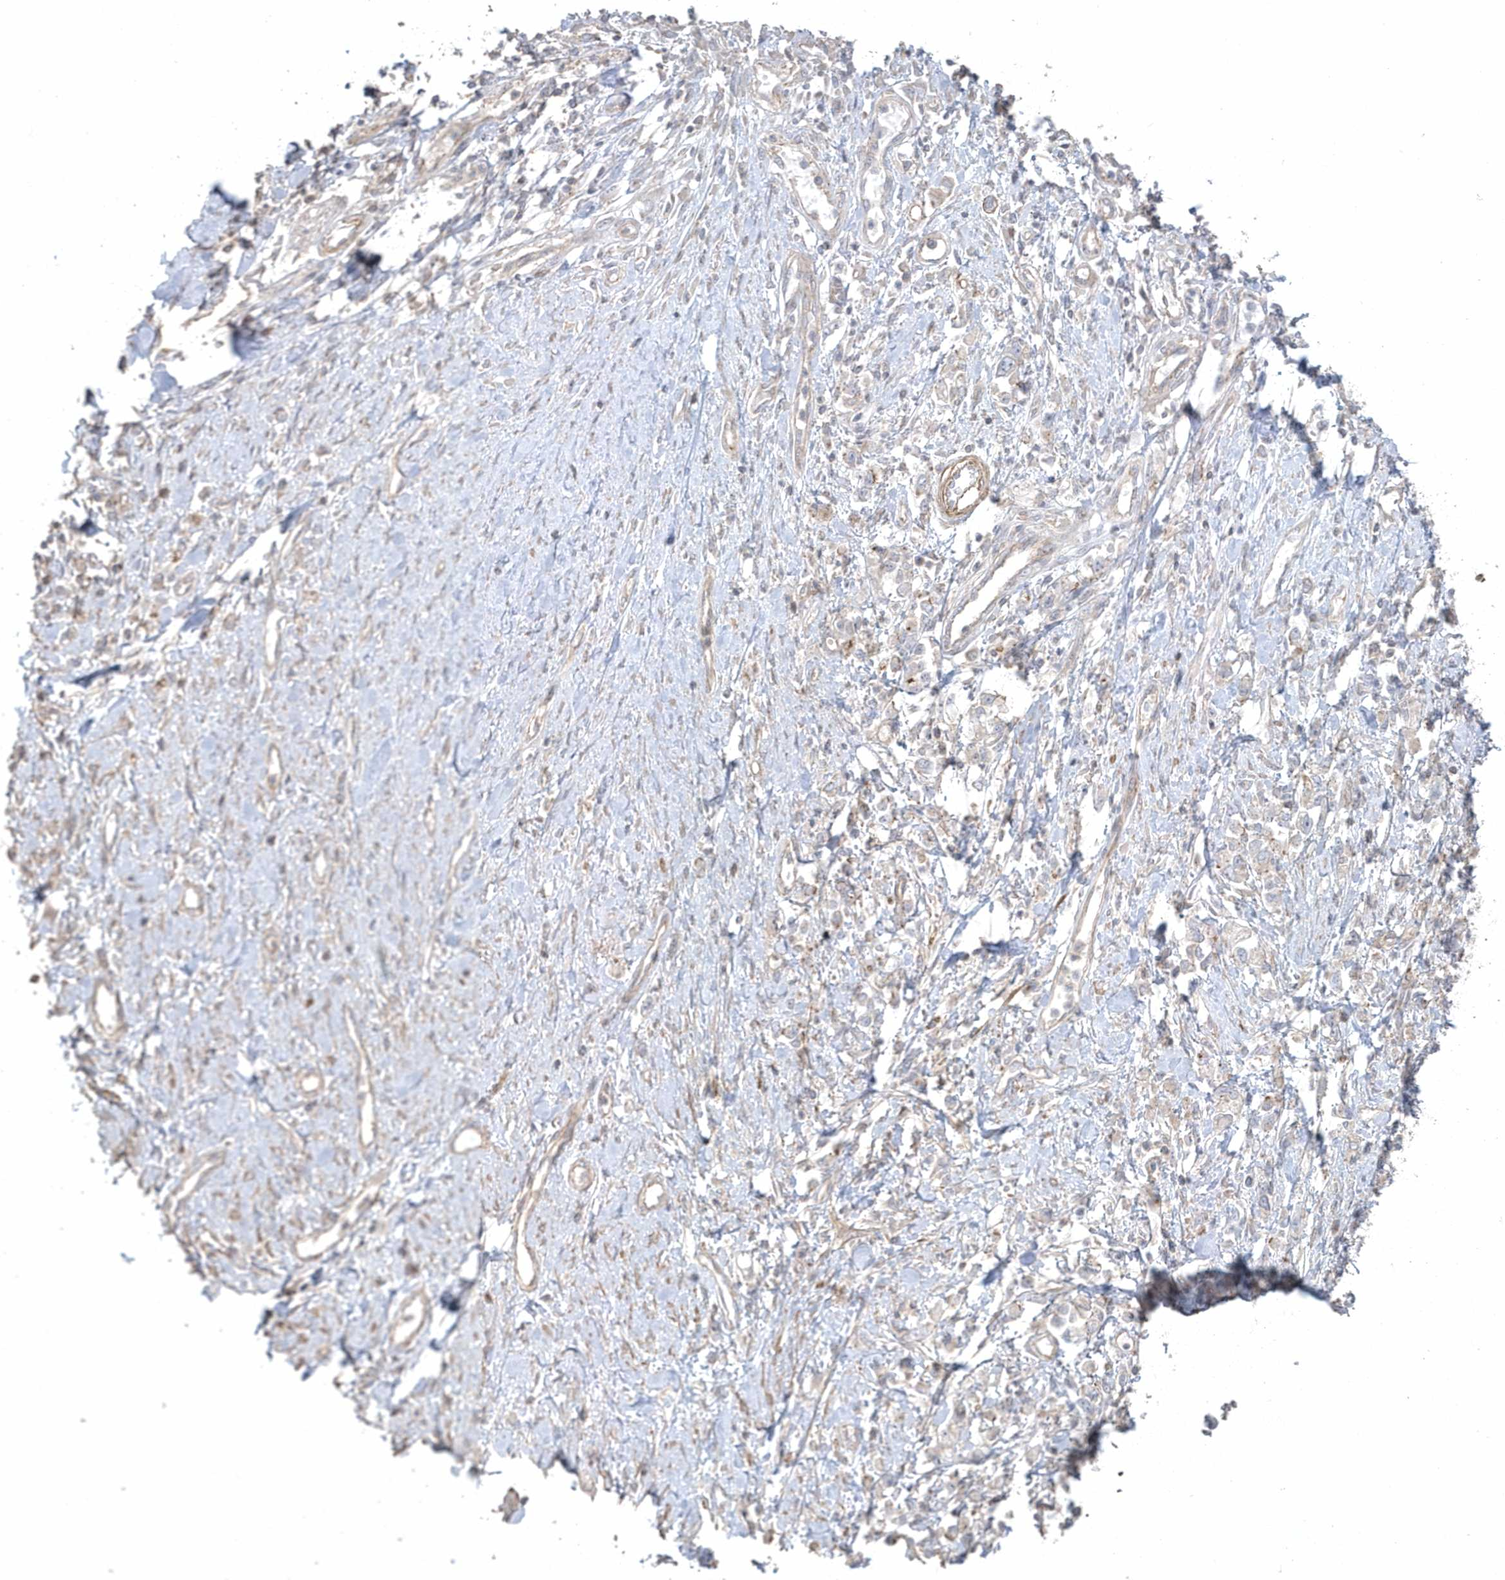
{"staining": {"intensity": "negative", "quantity": "none", "location": "none"}, "tissue": "stomach cancer", "cell_type": "Tumor cells", "image_type": "cancer", "snomed": [{"axis": "morphology", "description": "Adenocarcinoma, NOS"}, {"axis": "topography", "description": "Stomach"}], "caption": "Tumor cells are negative for brown protein staining in stomach cancer.", "gene": "ARMC8", "patient": {"sex": "female", "age": 76}}